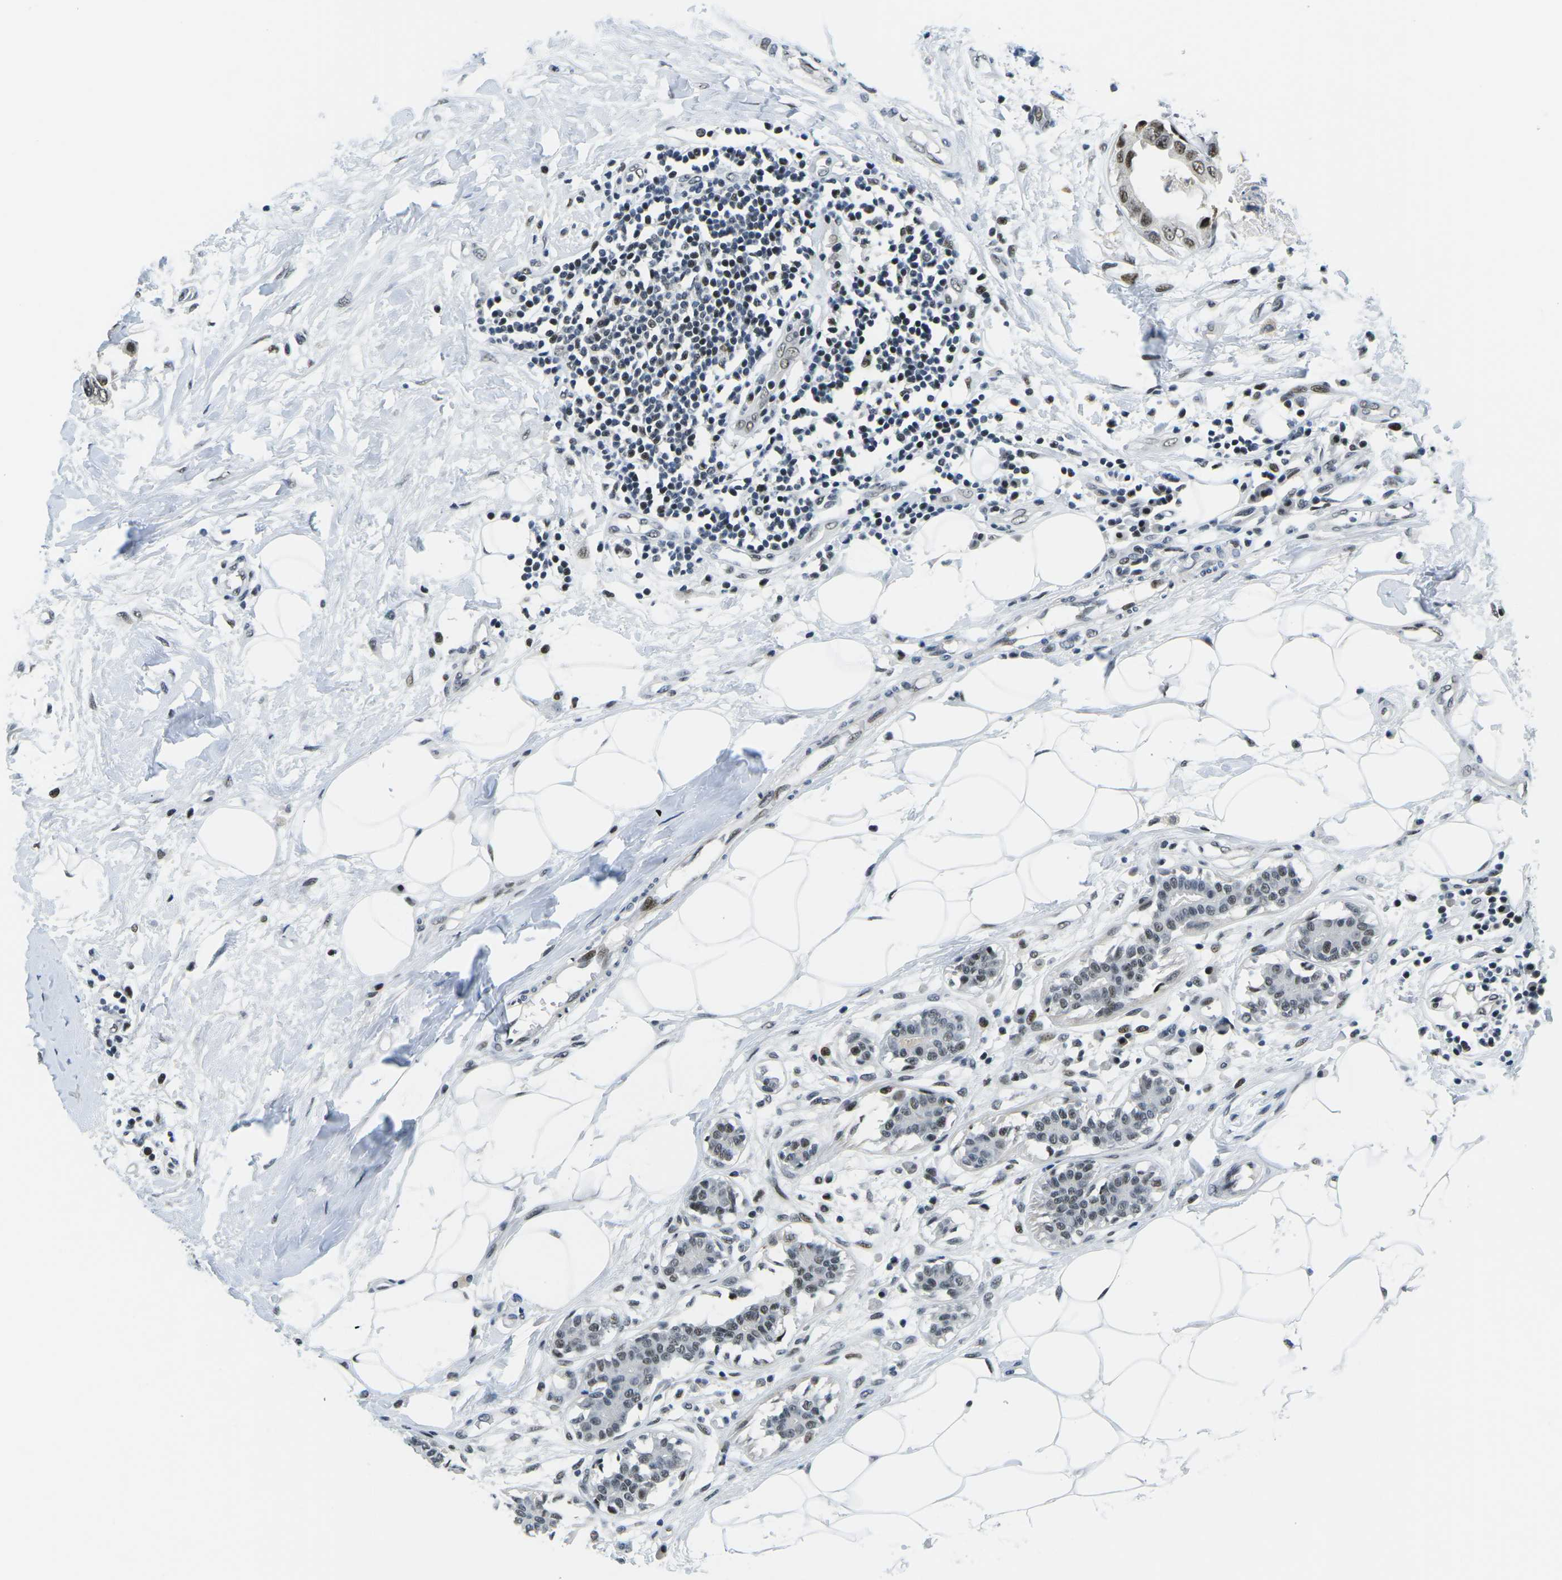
{"staining": {"intensity": "moderate", "quantity": ">75%", "location": "nuclear"}, "tissue": "breast cancer", "cell_type": "Tumor cells", "image_type": "cancer", "snomed": [{"axis": "morphology", "description": "Duct carcinoma"}, {"axis": "topography", "description": "Breast"}], "caption": "Protein expression analysis of human breast cancer (infiltrating ductal carcinoma) reveals moderate nuclear staining in approximately >75% of tumor cells. Using DAB (3,3'-diaminobenzidine) (brown) and hematoxylin (blue) stains, captured at high magnification using brightfield microscopy.", "gene": "PRPF8", "patient": {"sex": "female", "age": 40}}